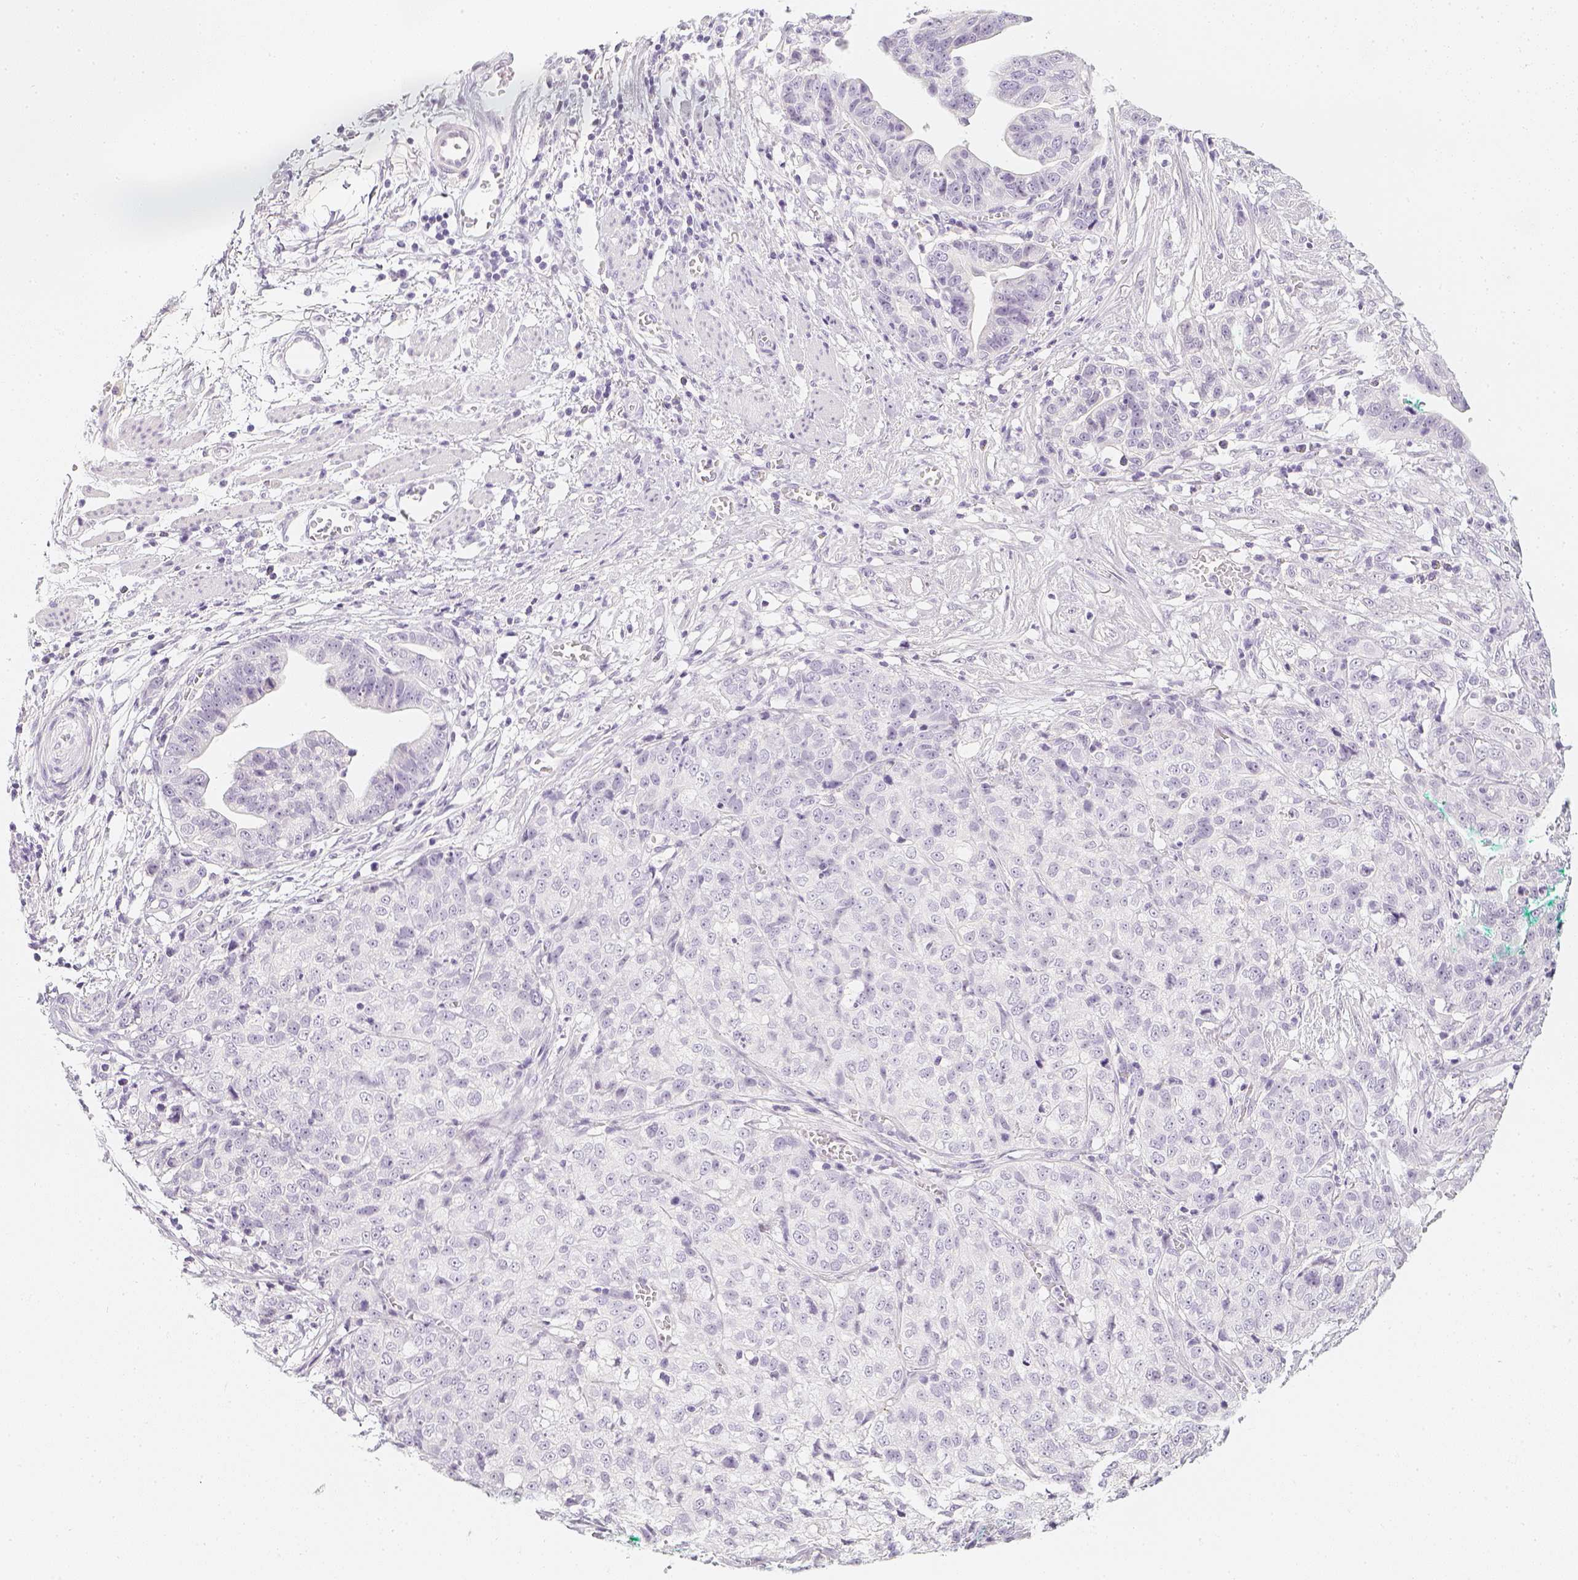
{"staining": {"intensity": "negative", "quantity": "none", "location": "none"}, "tissue": "stomach cancer", "cell_type": "Tumor cells", "image_type": "cancer", "snomed": [{"axis": "morphology", "description": "Adenocarcinoma, NOS"}, {"axis": "topography", "description": "Stomach, upper"}], "caption": "DAB (3,3'-diaminobenzidine) immunohistochemical staining of stomach adenocarcinoma exhibits no significant expression in tumor cells. (DAB (3,3'-diaminobenzidine) immunohistochemistry (IHC) visualized using brightfield microscopy, high magnification).", "gene": "SLC18A1", "patient": {"sex": "female", "age": 67}}